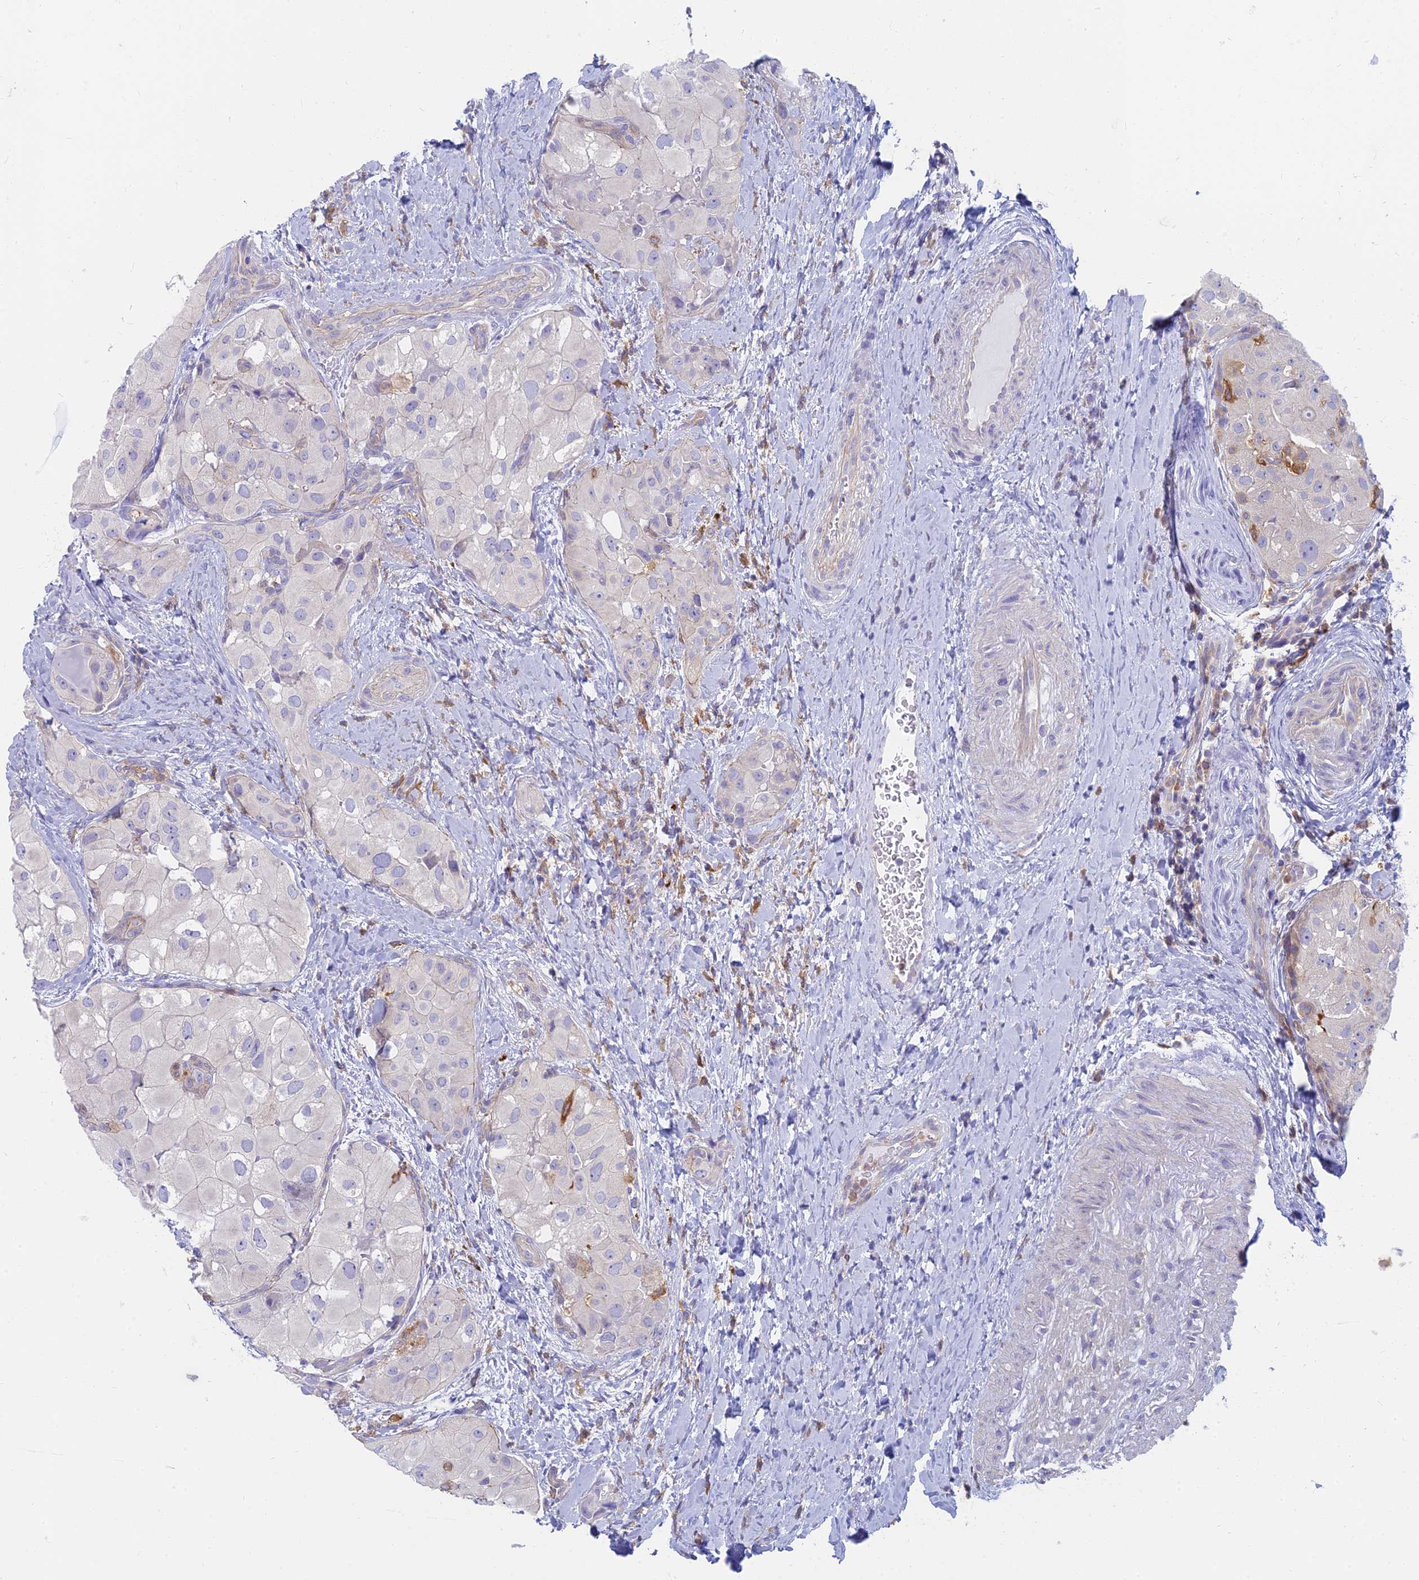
{"staining": {"intensity": "negative", "quantity": "none", "location": "none"}, "tissue": "thyroid cancer", "cell_type": "Tumor cells", "image_type": "cancer", "snomed": [{"axis": "morphology", "description": "Normal tissue, NOS"}, {"axis": "morphology", "description": "Papillary adenocarcinoma, NOS"}, {"axis": "topography", "description": "Thyroid gland"}], "caption": "Immunohistochemistry photomicrograph of neoplastic tissue: human thyroid cancer (papillary adenocarcinoma) stained with DAB (3,3'-diaminobenzidine) shows no significant protein staining in tumor cells.", "gene": "STRN4", "patient": {"sex": "female", "age": 59}}